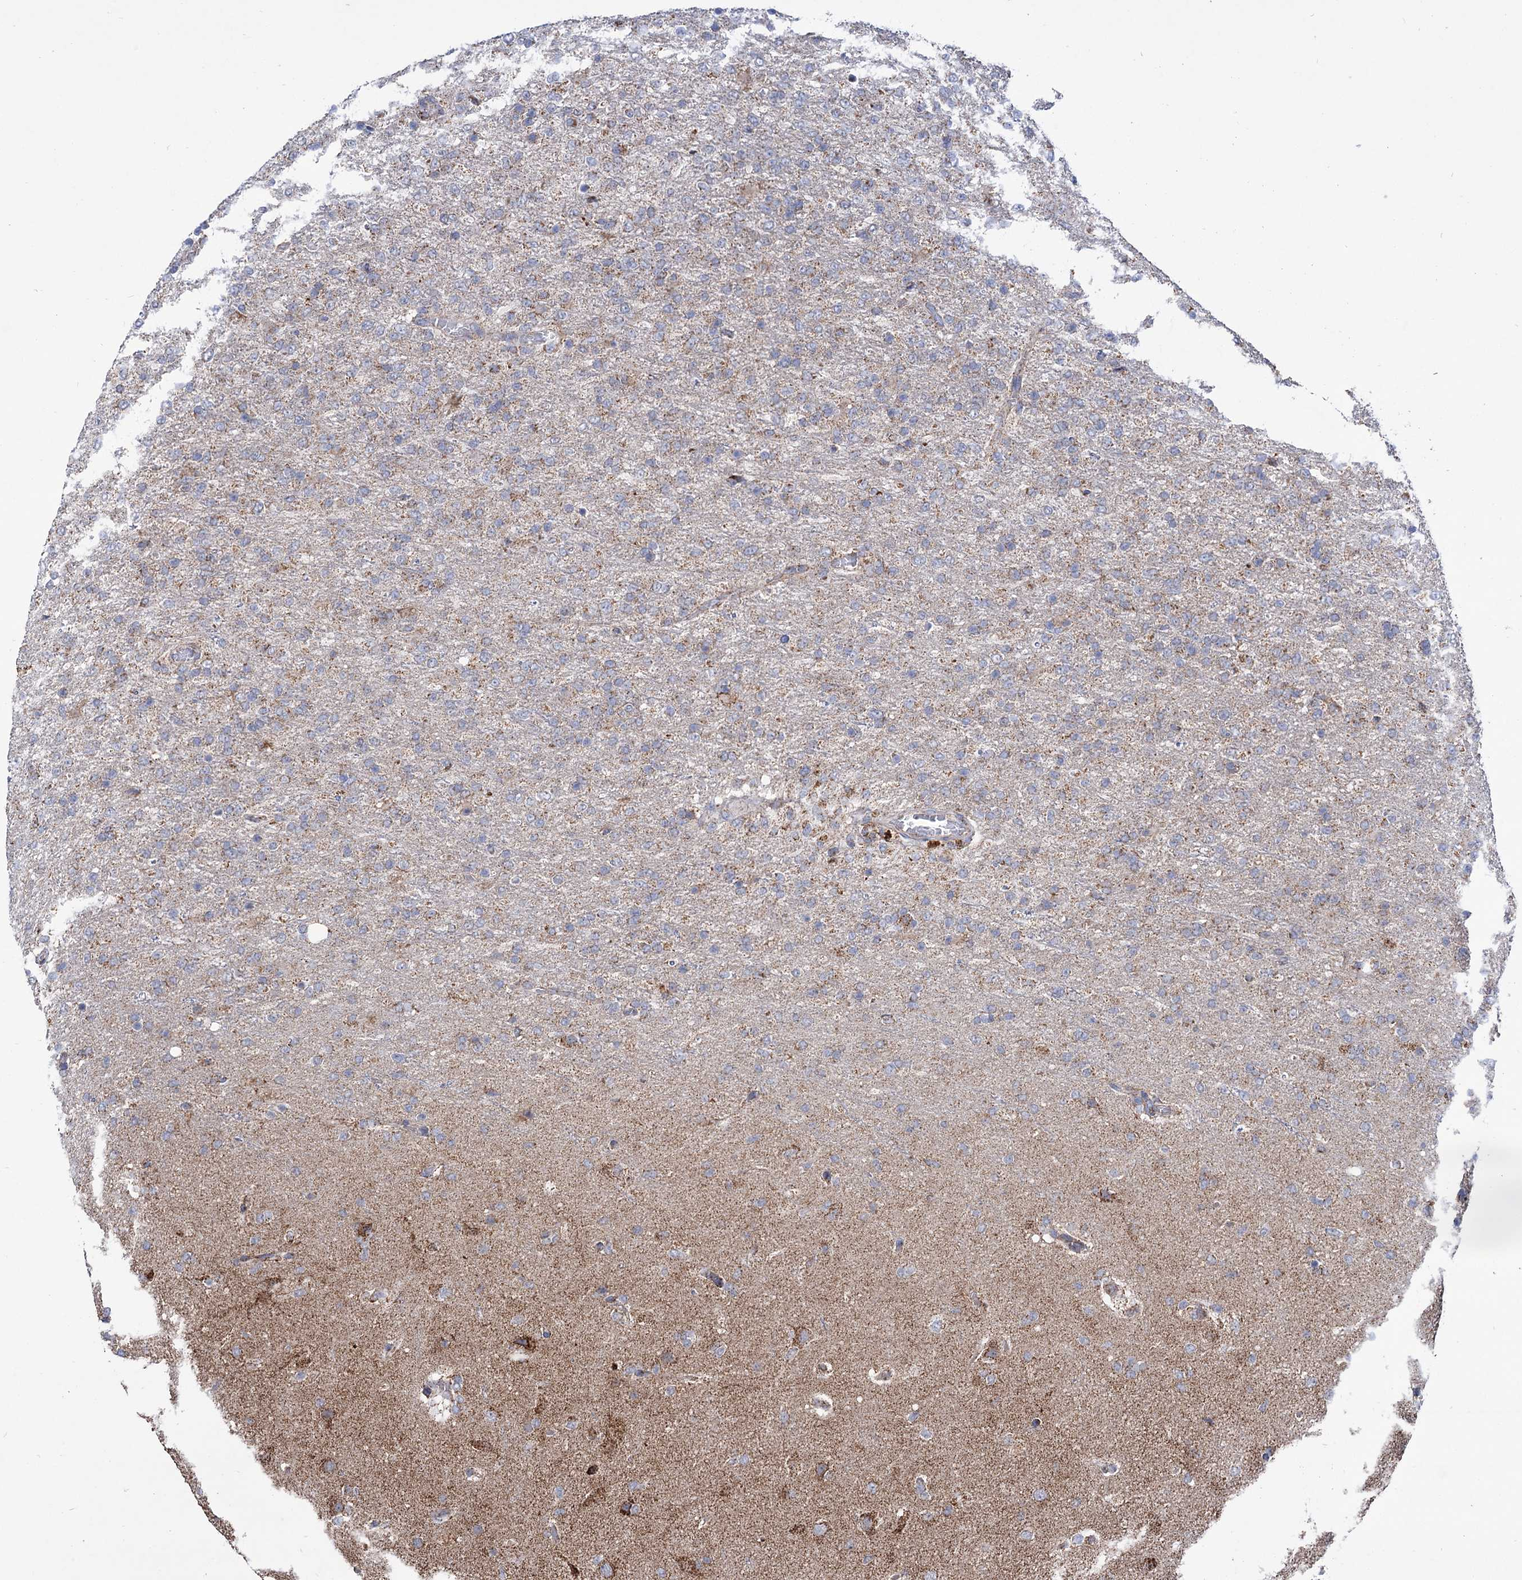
{"staining": {"intensity": "moderate", "quantity": "<25%", "location": "cytoplasmic/membranous"}, "tissue": "glioma", "cell_type": "Tumor cells", "image_type": "cancer", "snomed": [{"axis": "morphology", "description": "Glioma, malignant, High grade"}, {"axis": "topography", "description": "Brain"}], "caption": "Glioma was stained to show a protein in brown. There is low levels of moderate cytoplasmic/membranous staining in approximately <25% of tumor cells. The protein is stained brown, and the nuclei are stained in blue (DAB IHC with brightfield microscopy, high magnification).", "gene": "ABHD10", "patient": {"sex": "female", "age": 74}}